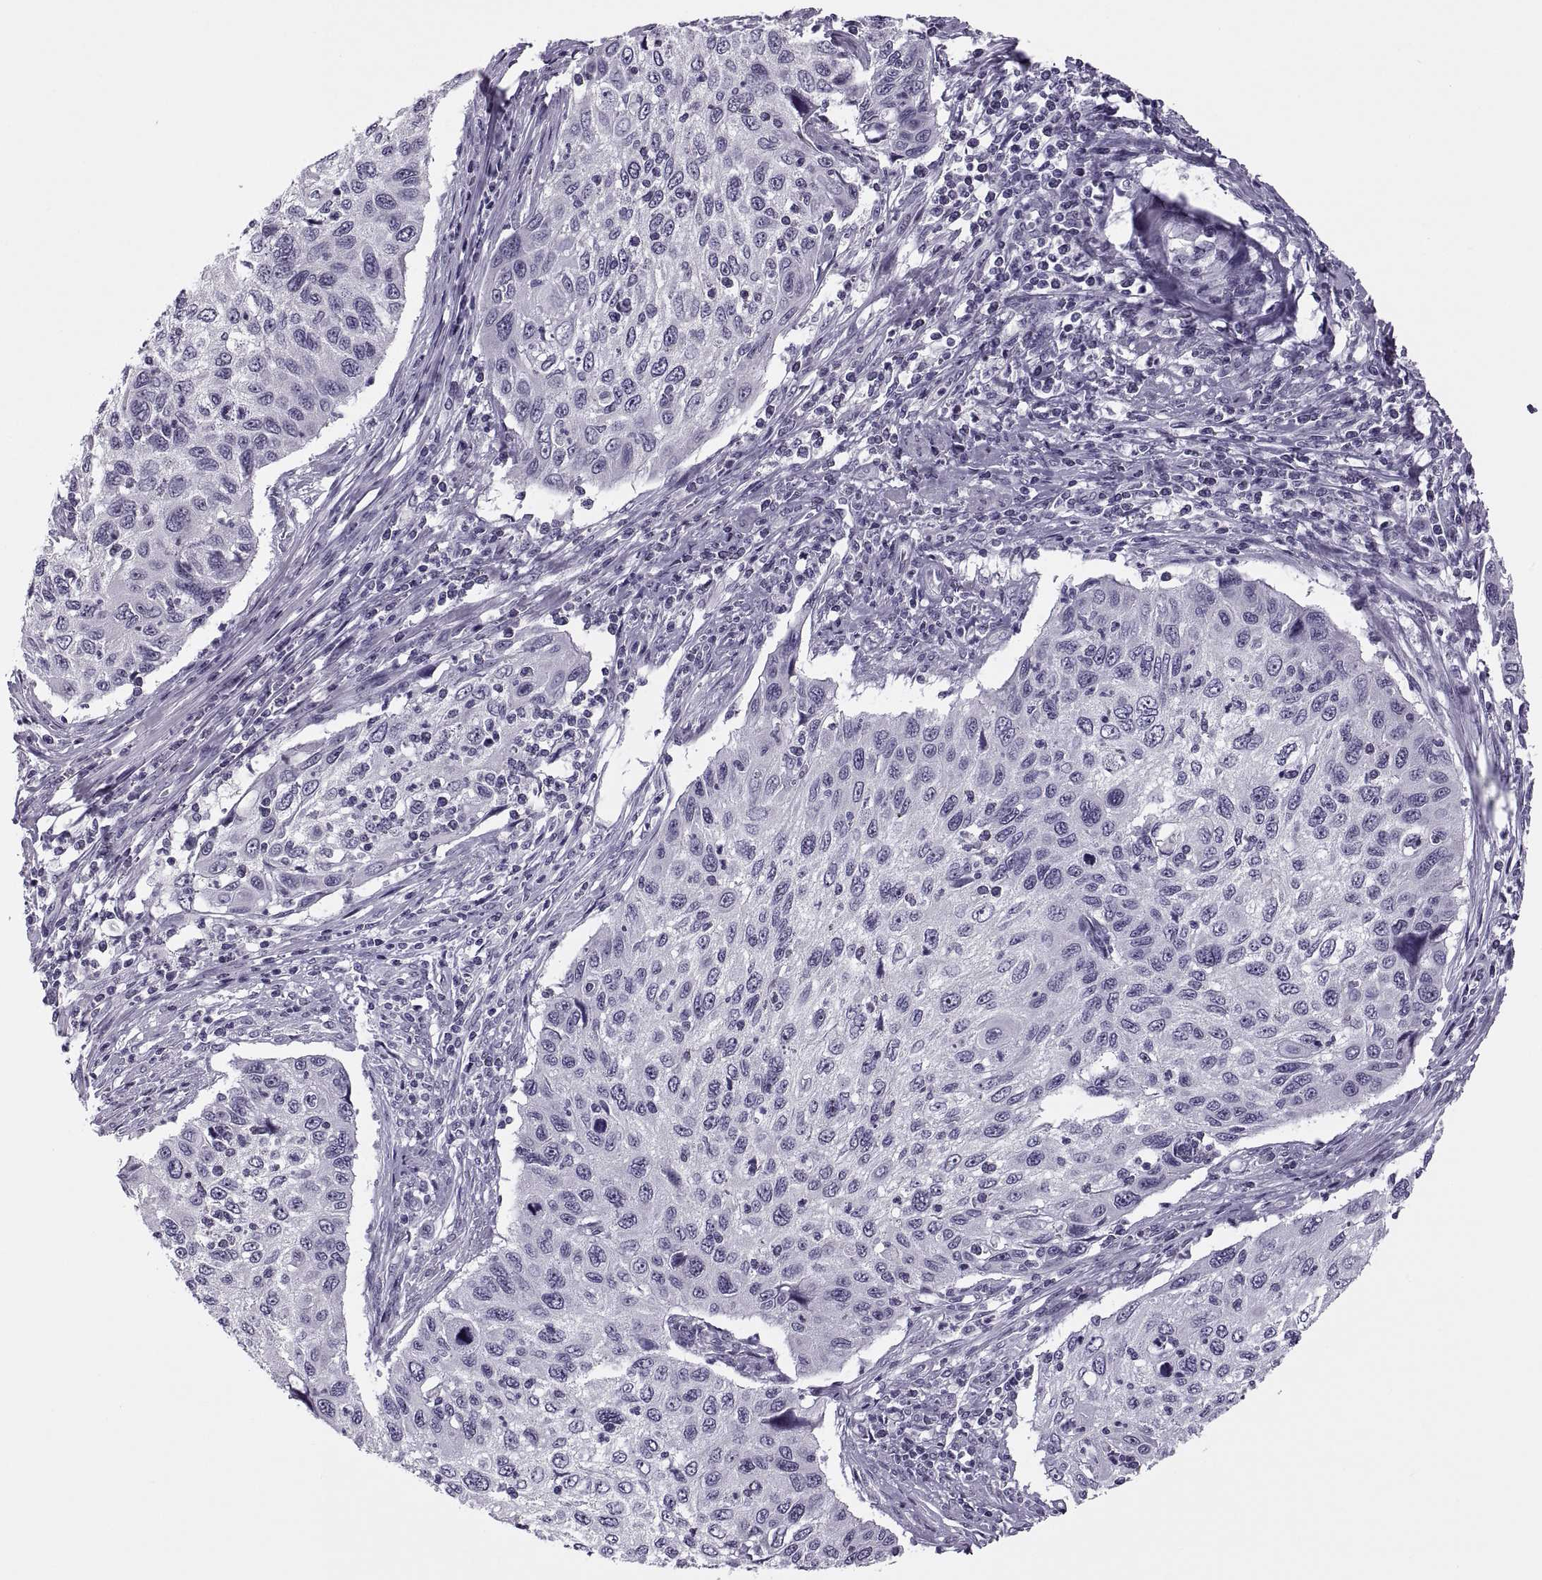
{"staining": {"intensity": "negative", "quantity": "none", "location": "none"}, "tissue": "cervical cancer", "cell_type": "Tumor cells", "image_type": "cancer", "snomed": [{"axis": "morphology", "description": "Squamous cell carcinoma, NOS"}, {"axis": "topography", "description": "Cervix"}], "caption": "IHC of human cervical cancer (squamous cell carcinoma) demonstrates no positivity in tumor cells.", "gene": "TBC1D3G", "patient": {"sex": "female", "age": 70}}